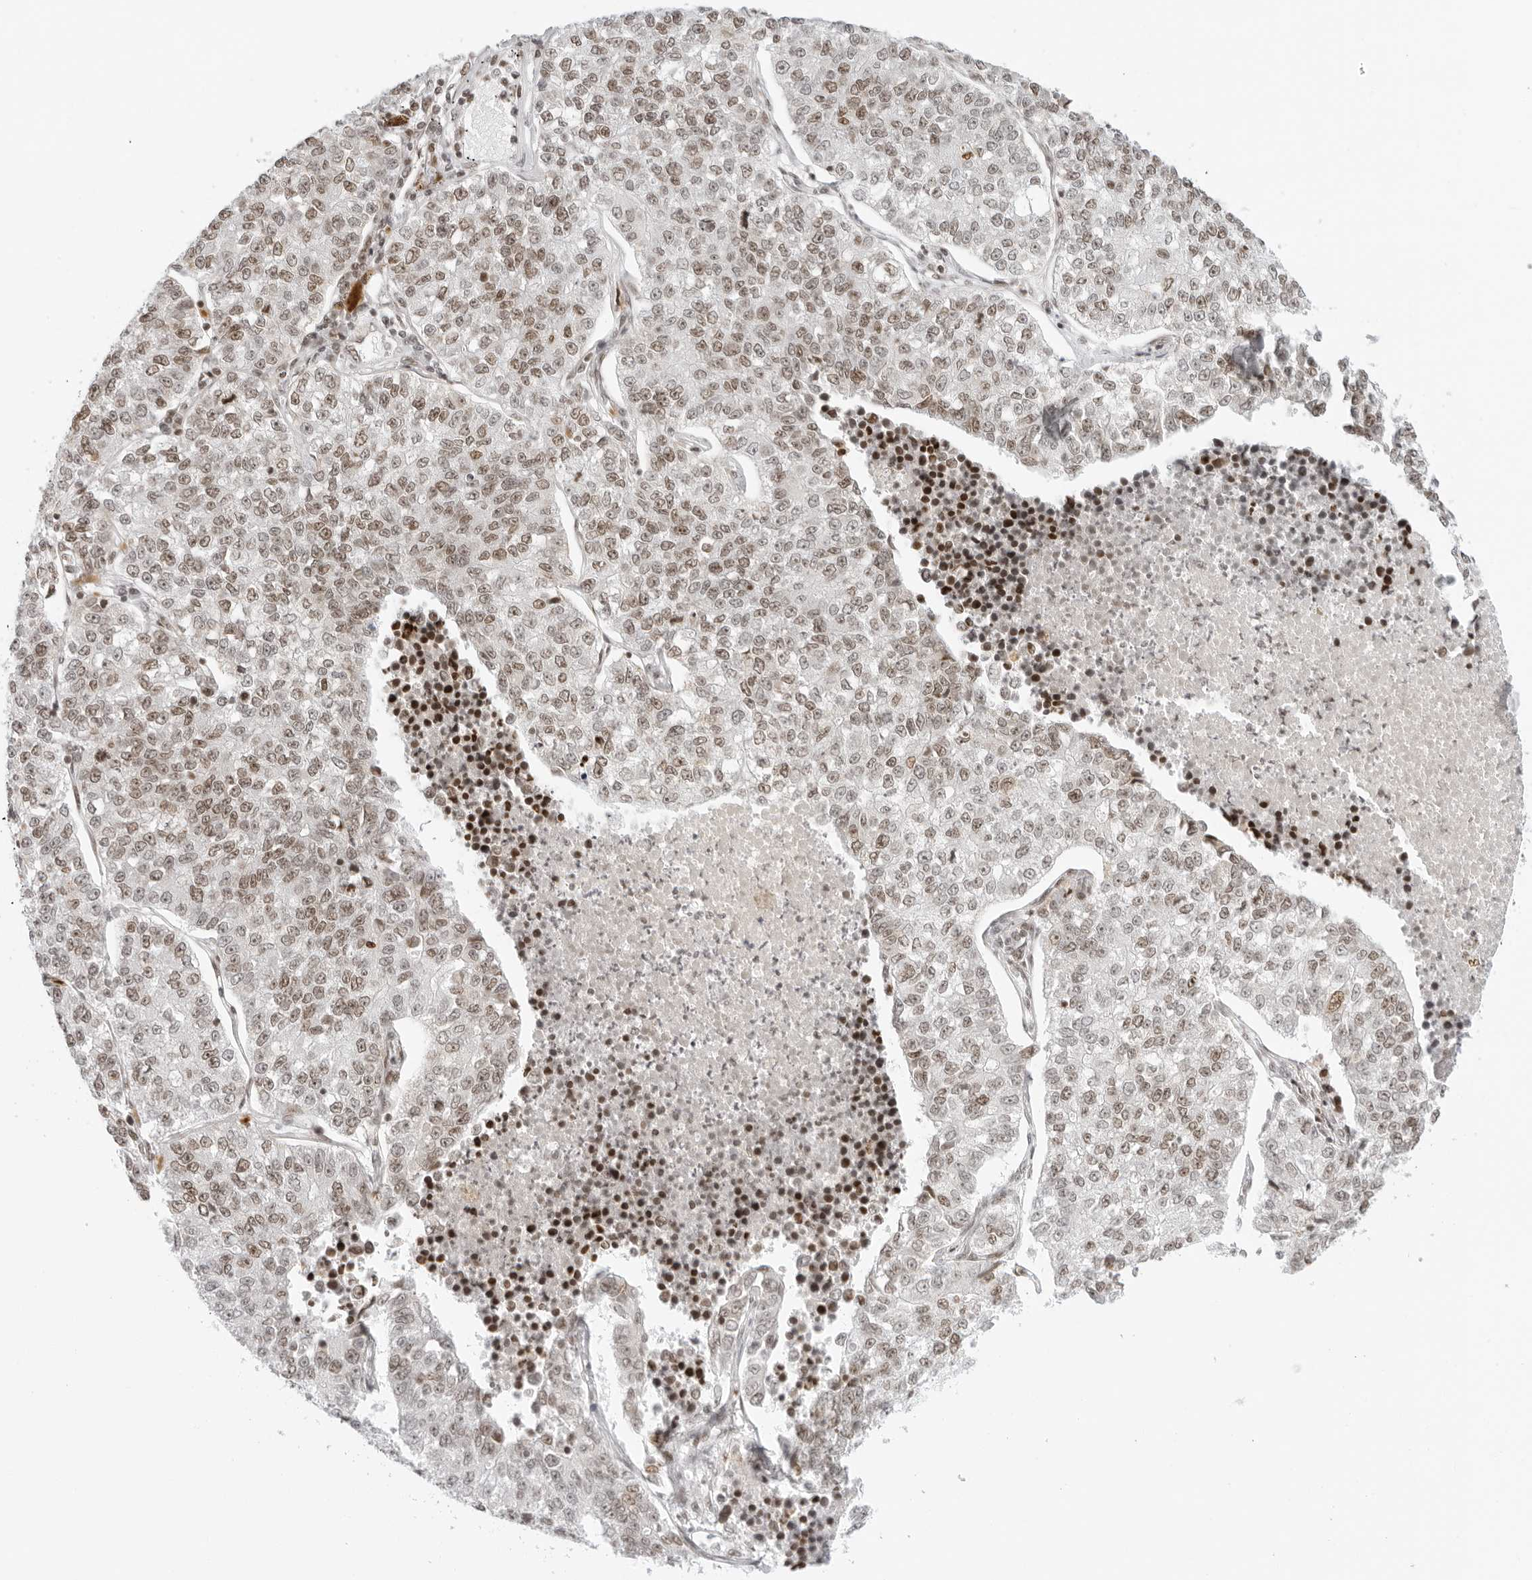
{"staining": {"intensity": "weak", "quantity": "25%-75%", "location": "nuclear"}, "tissue": "lung cancer", "cell_type": "Tumor cells", "image_type": "cancer", "snomed": [{"axis": "morphology", "description": "Adenocarcinoma, NOS"}, {"axis": "topography", "description": "Lung"}], "caption": "A micrograph showing weak nuclear staining in approximately 25%-75% of tumor cells in lung cancer (adenocarcinoma), as visualized by brown immunohistochemical staining.", "gene": "RCC1", "patient": {"sex": "male", "age": 49}}